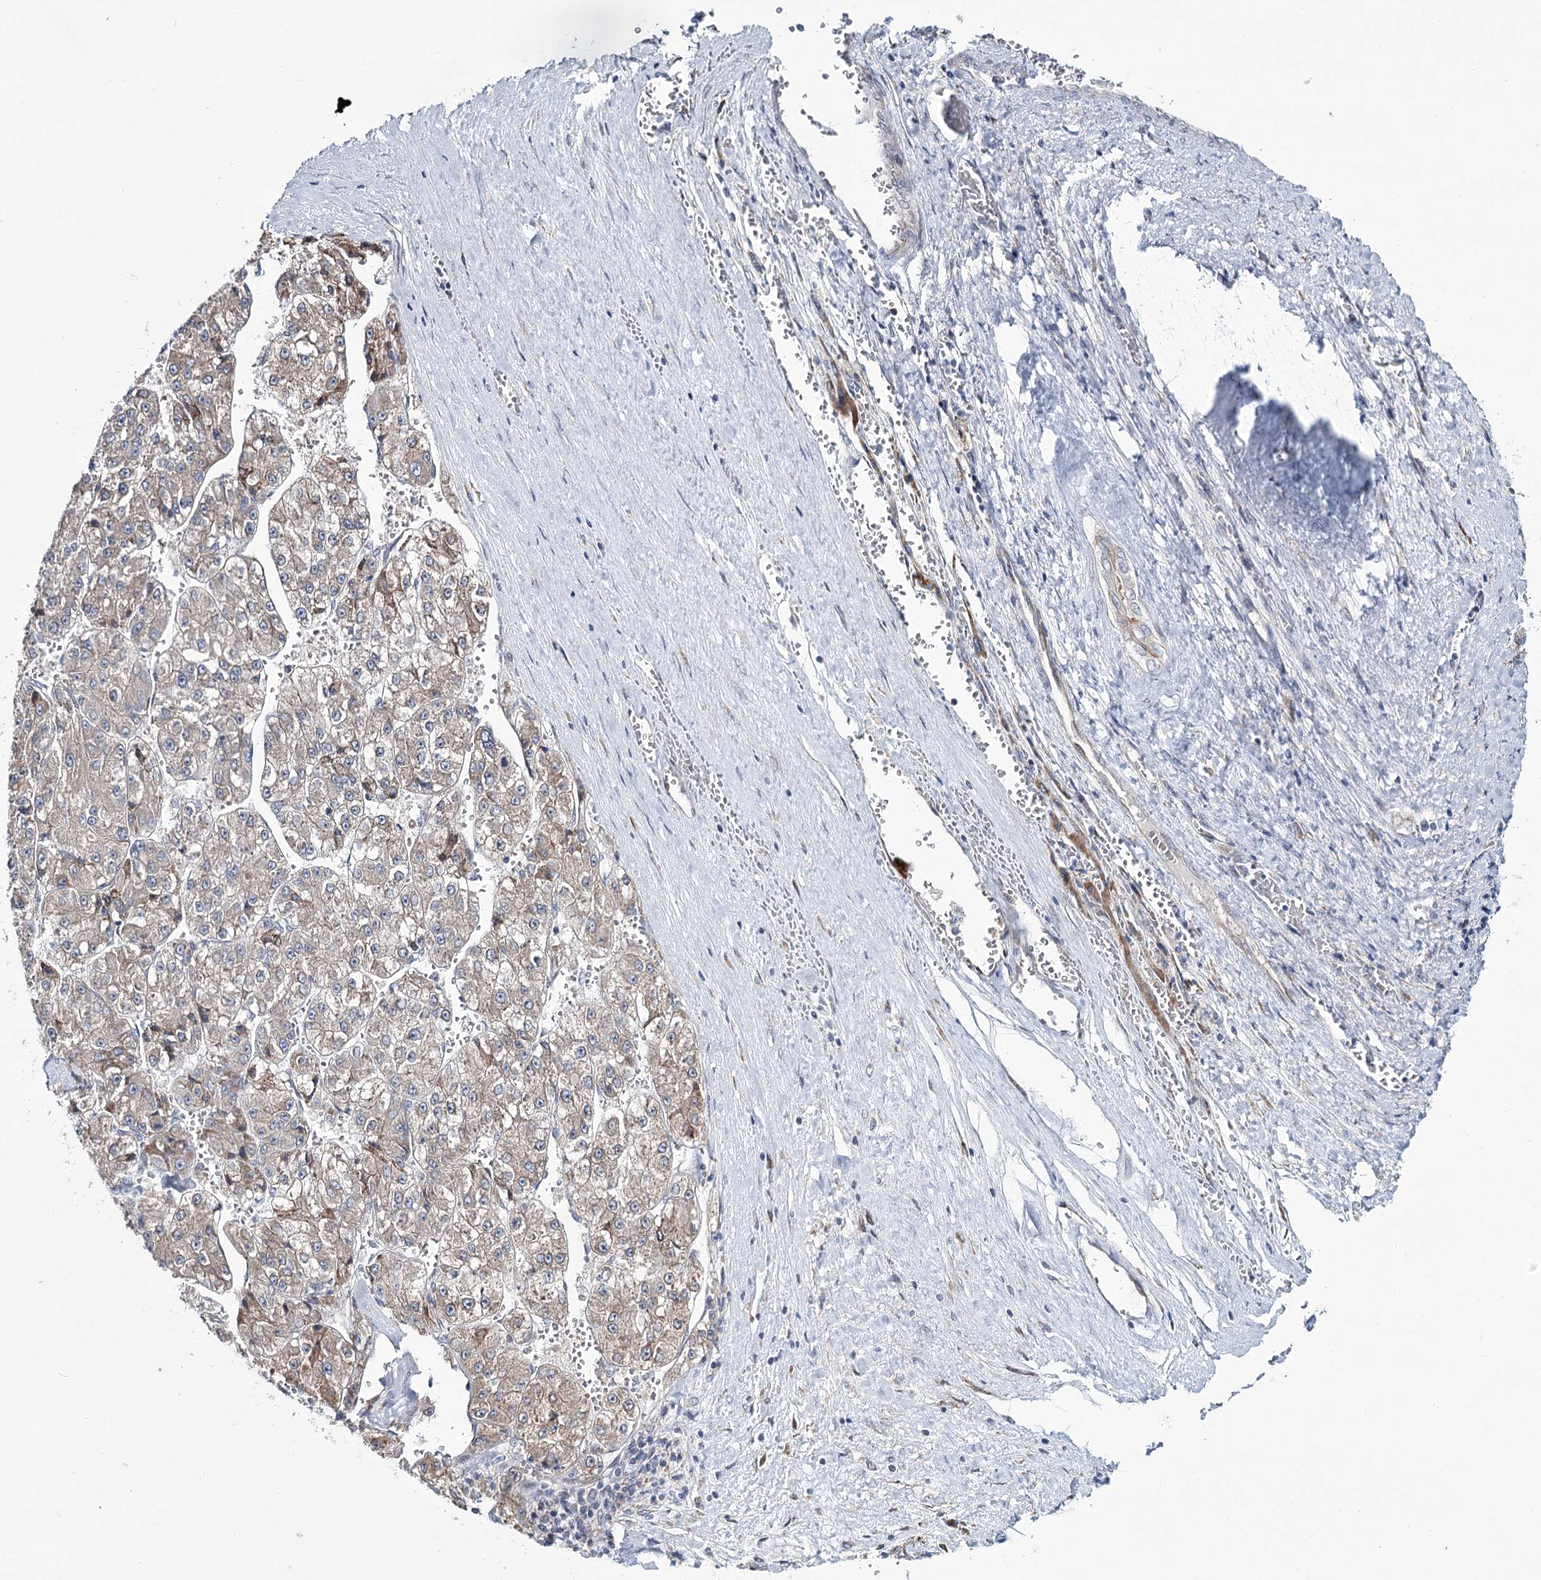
{"staining": {"intensity": "weak", "quantity": ">75%", "location": "cytoplasmic/membranous"}, "tissue": "liver cancer", "cell_type": "Tumor cells", "image_type": "cancer", "snomed": [{"axis": "morphology", "description": "Carcinoma, Hepatocellular, NOS"}, {"axis": "topography", "description": "Liver"}], "caption": "Liver cancer (hepatocellular carcinoma) stained with a brown dye demonstrates weak cytoplasmic/membranous positive positivity in approximately >75% of tumor cells.", "gene": "CPLANE1", "patient": {"sex": "female", "age": 73}}